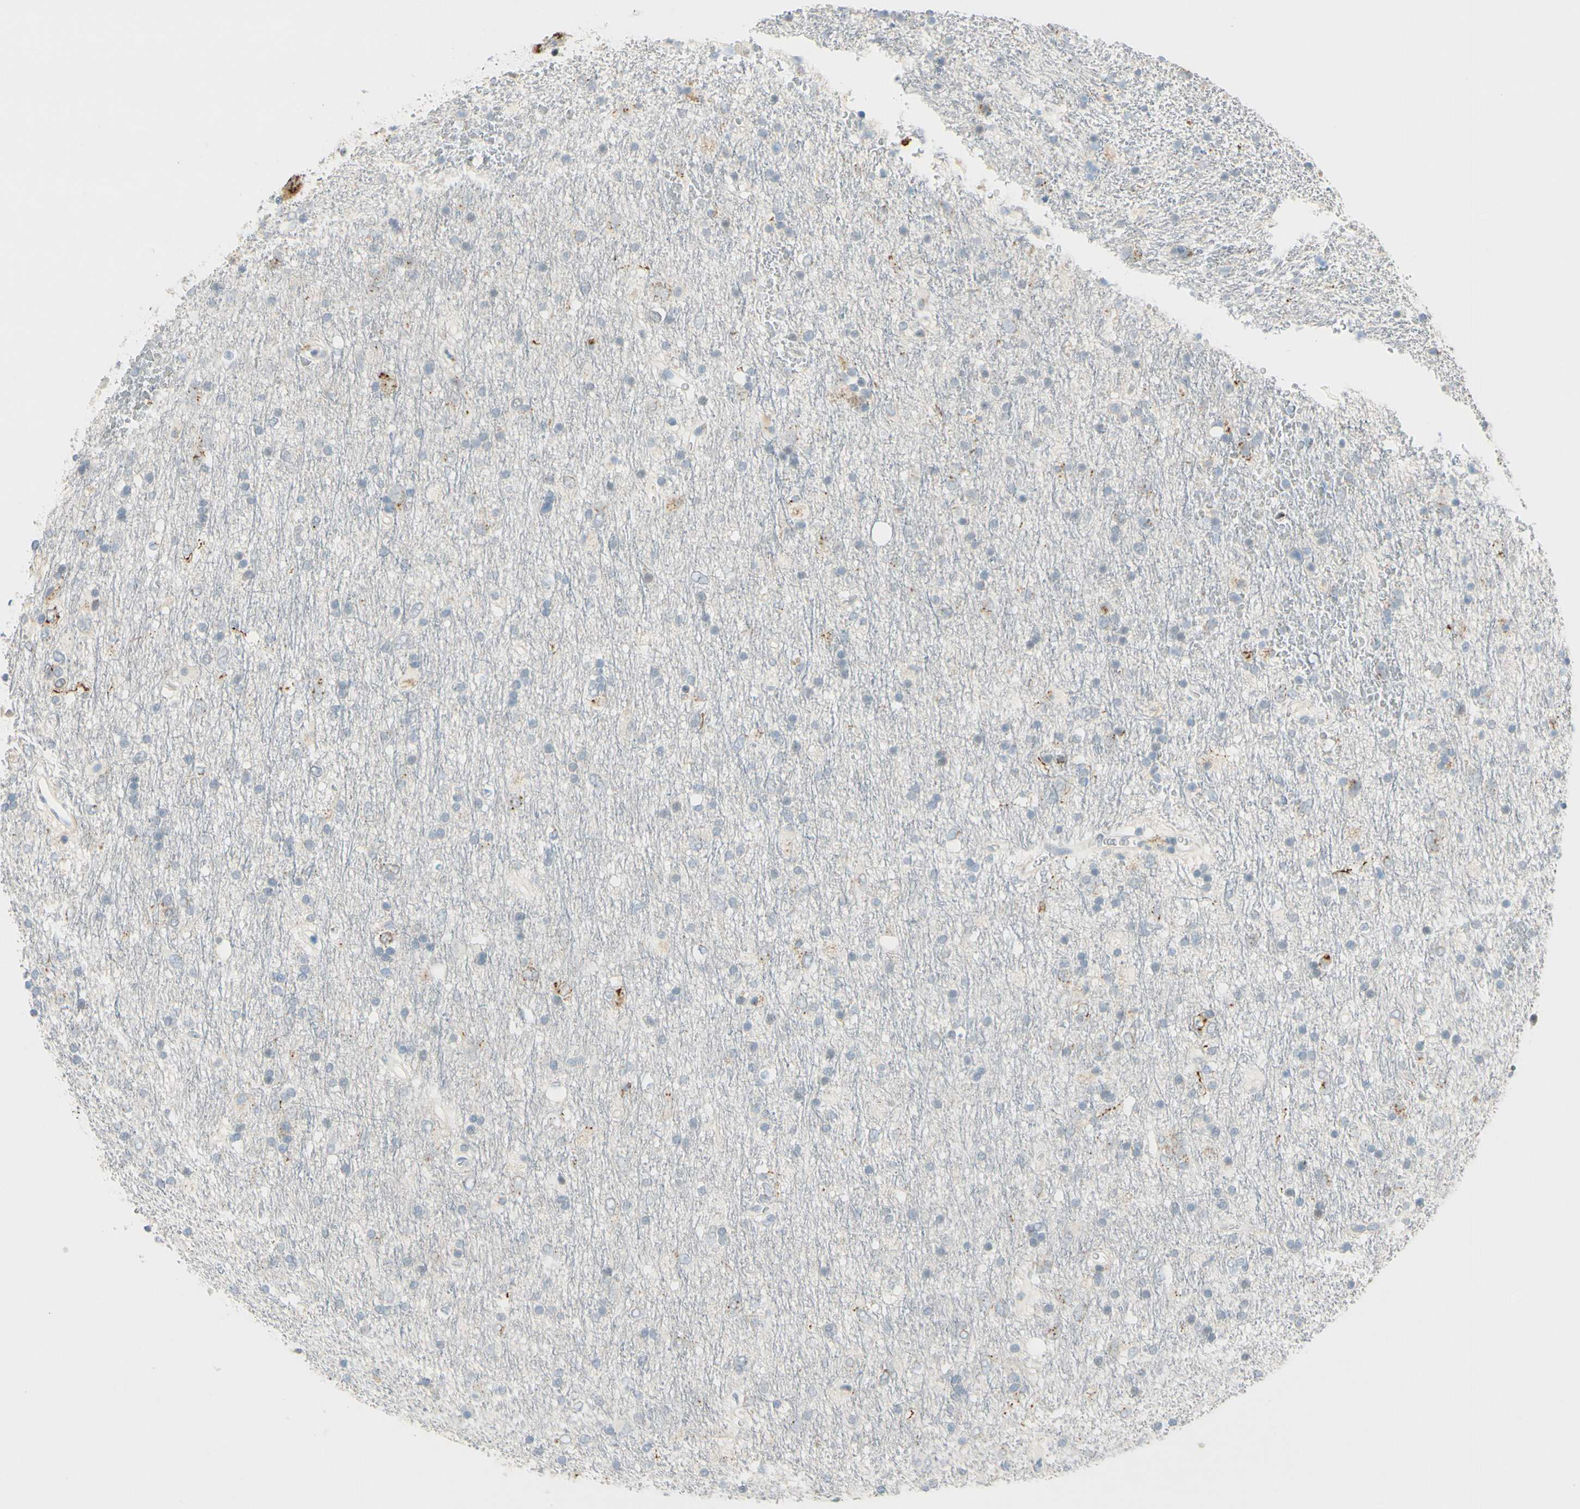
{"staining": {"intensity": "strong", "quantity": "<25%", "location": "cytoplasmic/membranous"}, "tissue": "glioma", "cell_type": "Tumor cells", "image_type": "cancer", "snomed": [{"axis": "morphology", "description": "Glioma, malignant, Low grade"}, {"axis": "topography", "description": "Brain"}], "caption": "Protein expression by immunohistochemistry (IHC) demonstrates strong cytoplasmic/membranous positivity in about <25% of tumor cells in glioma. (DAB (3,3'-diaminobenzidine) IHC, brown staining for protein, blue staining for nuclei).", "gene": "B4GALNT1", "patient": {"sex": "male", "age": 77}}